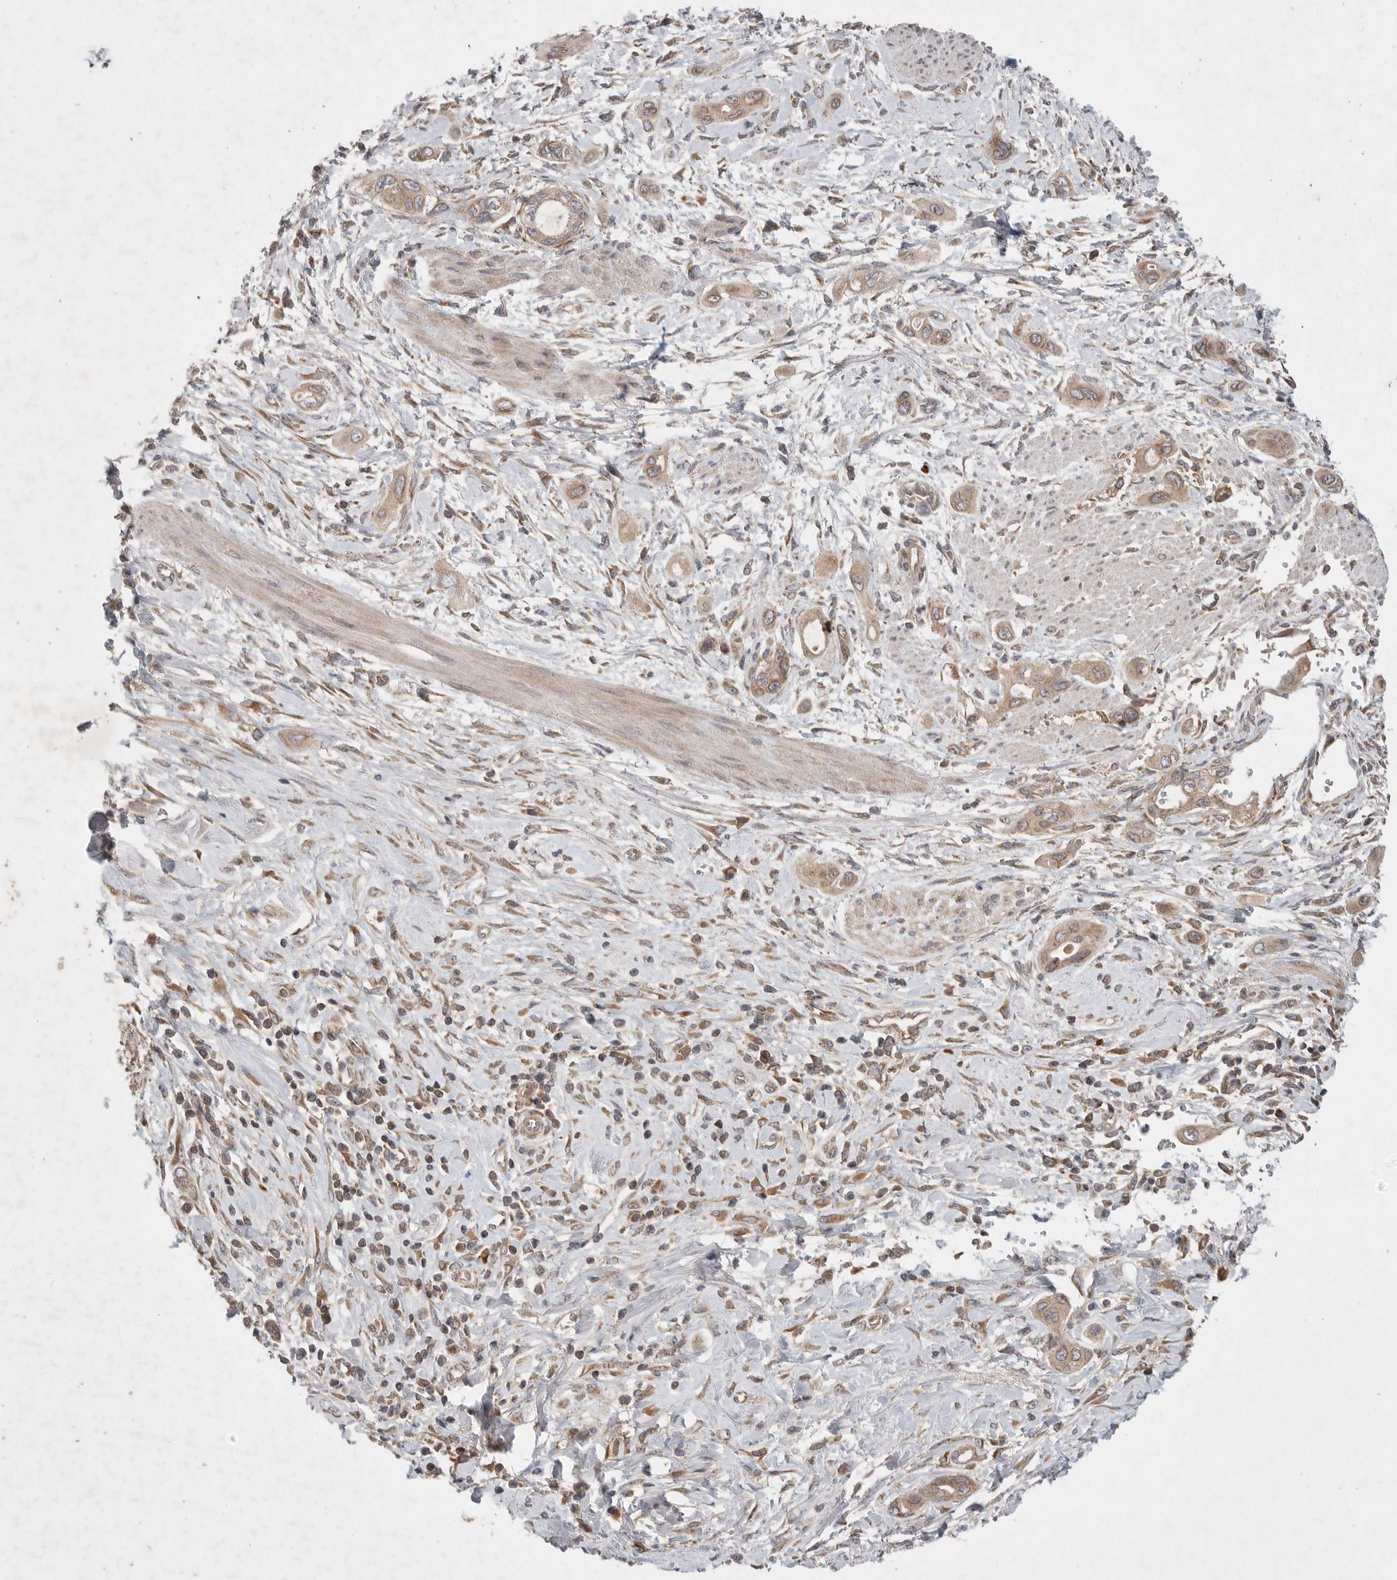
{"staining": {"intensity": "moderate", "quantity": ">75%", "location": "cytoplasmic/membranous"}, "tissue": "pancreatic cancer", "cell_type": "Tumor cells", "image_type": "cancer", "snomed": [{"axis": "morphology", "description": "Adenocarcinoma, NOS"}, {"axis": "topography", "description": "Pancreas"}], "caption": "Pancreatic adenocarcinoma tissue demonstrates moderate cytoplasmic/membranous positivity in about >75% of tumor cells, visualized by immunohistochemistry.", "gene": "KIF21B", "patient": {"sex": "male", "age": 59}}